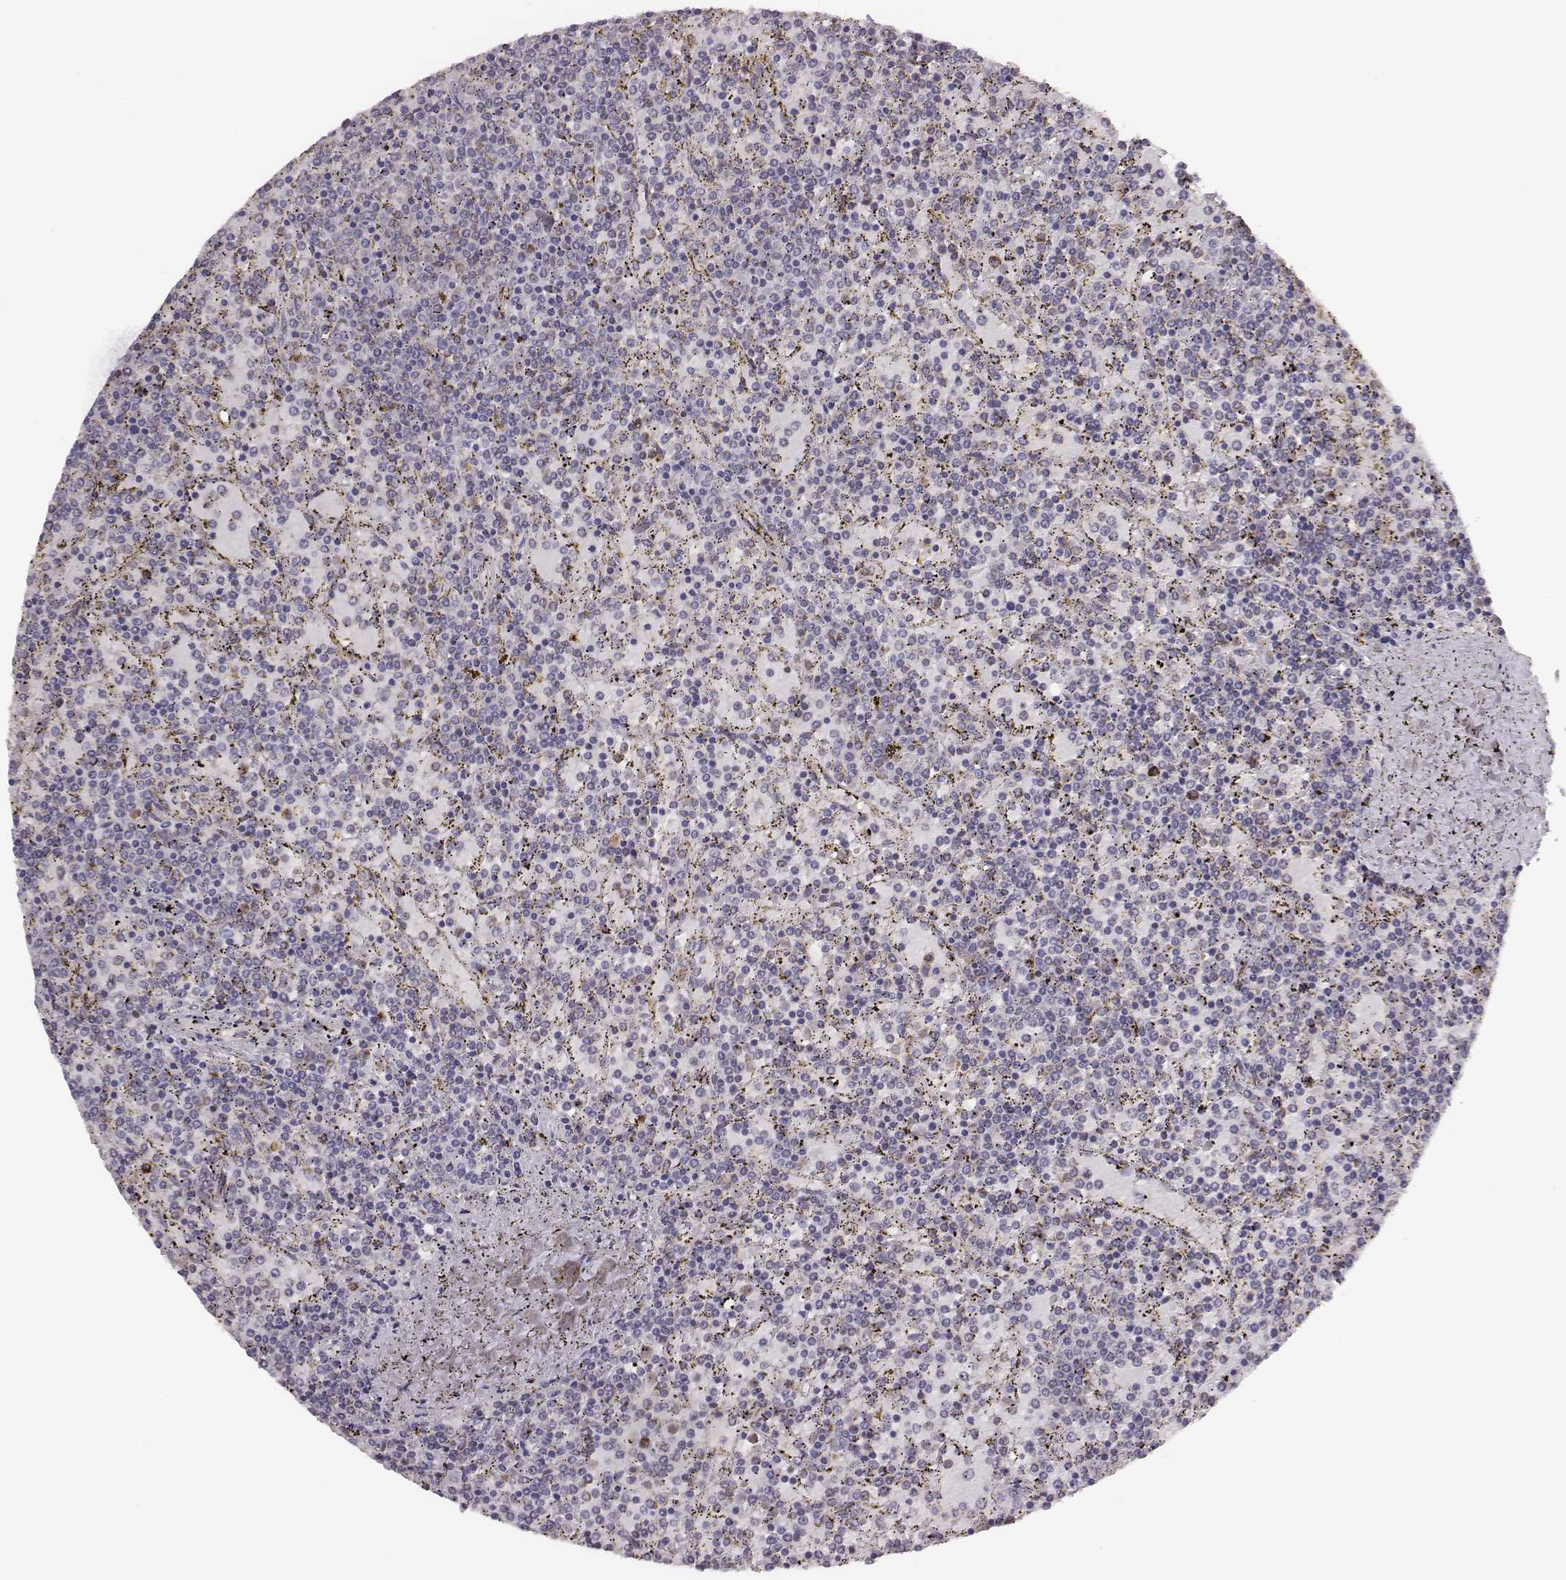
{"staining": {"intensity": "negative", "quantity": "none", "location": "none"}, "tissue": "lymphoma", "cell_type": "Tumor cells", "image_type": "cancer", "snomed": [{"axis": "morphology", "description": "Malignant lymphoma, non-Hodgkin's type, Low grade"}, {"axis": "topography", "description": "Spleen"}], "caption": "Immunohistochemistry micrograph of human lymphoma stained for a protein (brown), which demonstrates no expression in tumor cells.", "gene": "KMO", "patient": {"sex": "female", "age": 77}}